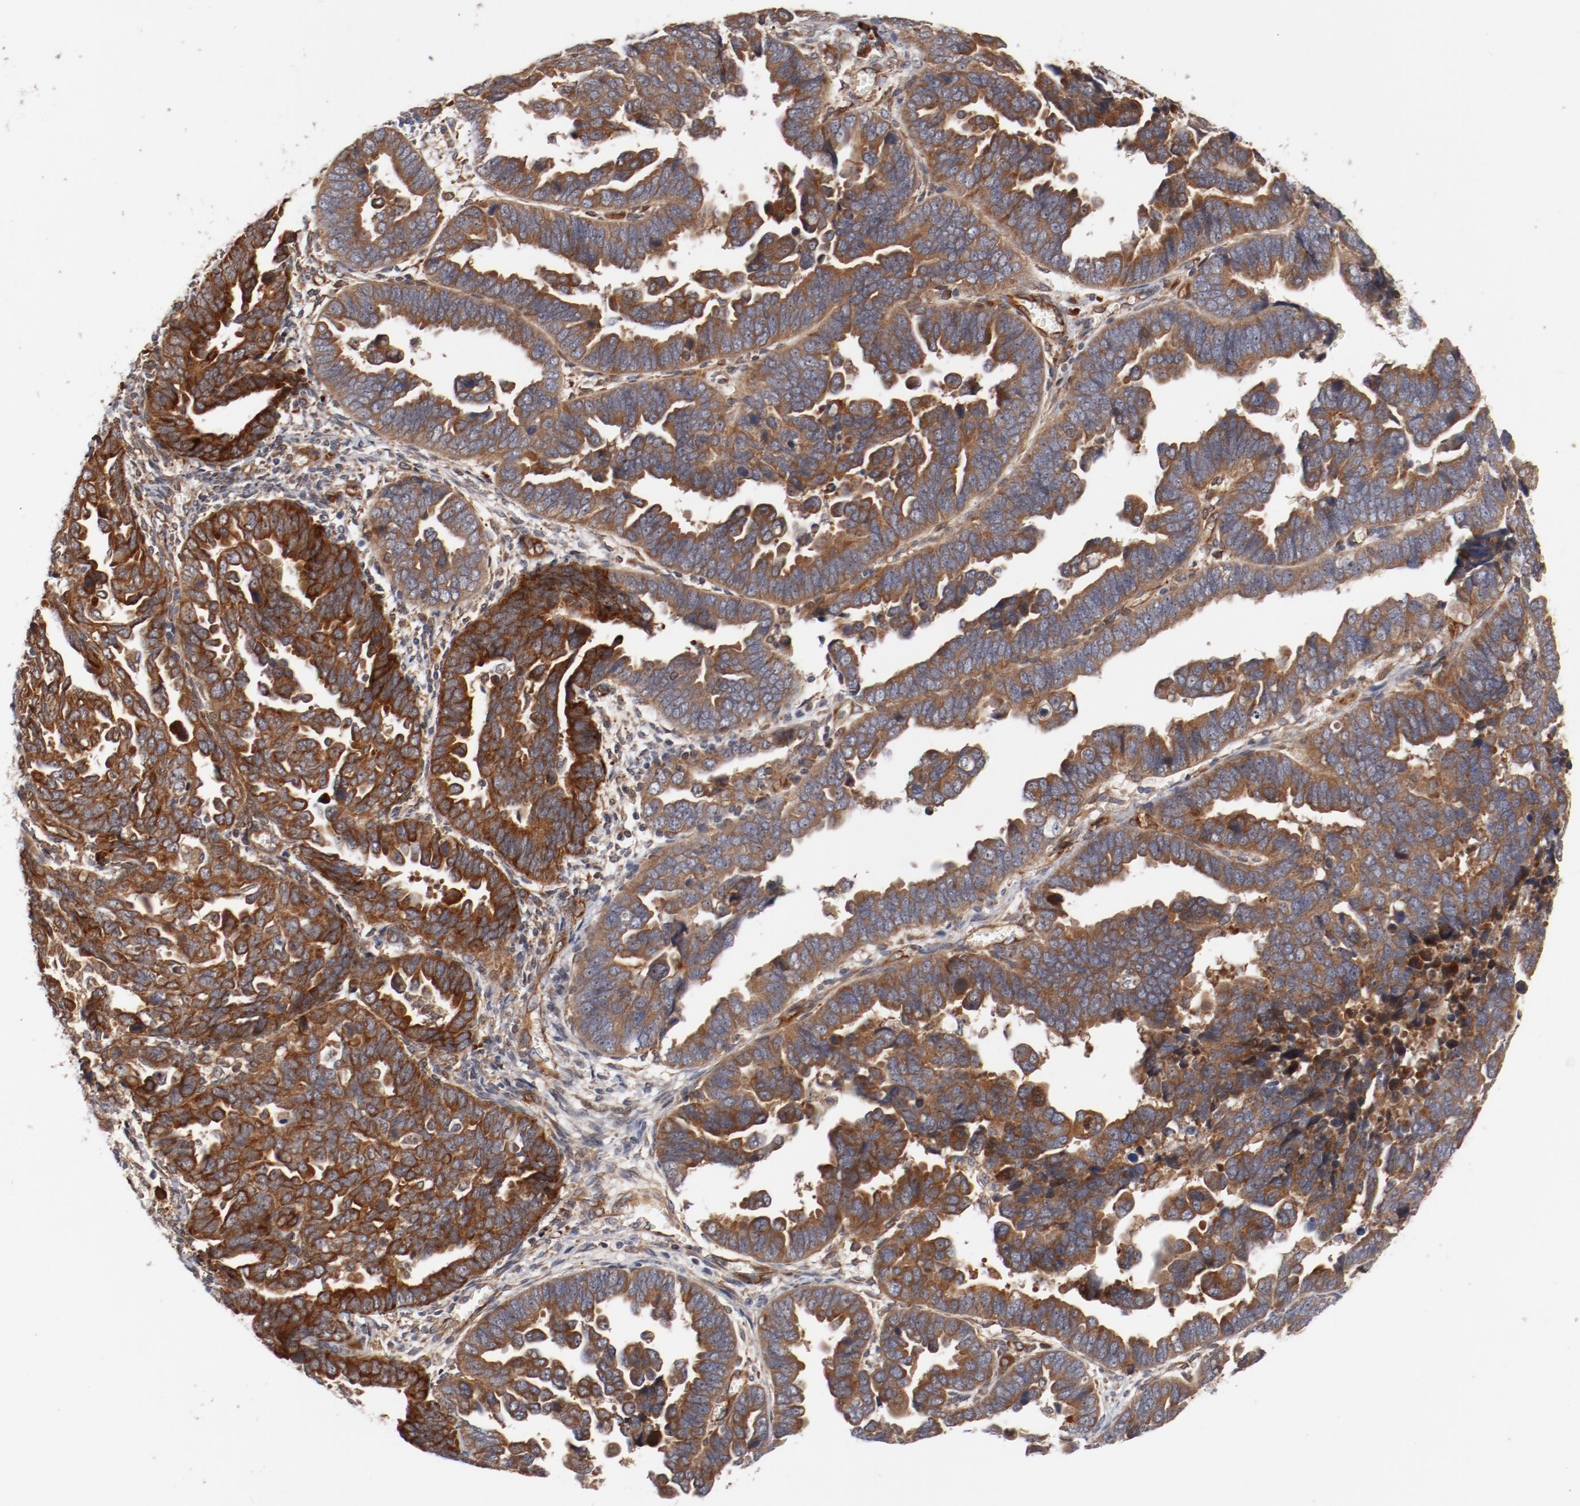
{"staining": {"intensity": "moderate", "quantity": ">75%", "location": "cytoplasmic/membranous"}, "tissue": "endometrial cancer", "cell_type": "Tumor cells", "image_type": "cancer", "snomed": [{"axis": "morphology", "description": "Adenocarcinoma, NOS"}, {"axis": "topography", "description": "Endometrium"}], "caption": "Immunohistochemistry histopathology image of human endometrial cancer (adenocarcinoma) stained for a protein (brown), which exhibits medium levels of moderate cytoplasmic/membranous positivity in approximately >75% of tumor cells.", "gene": "PITPNM2", "patient": {"sex": "female", "age": 75}}